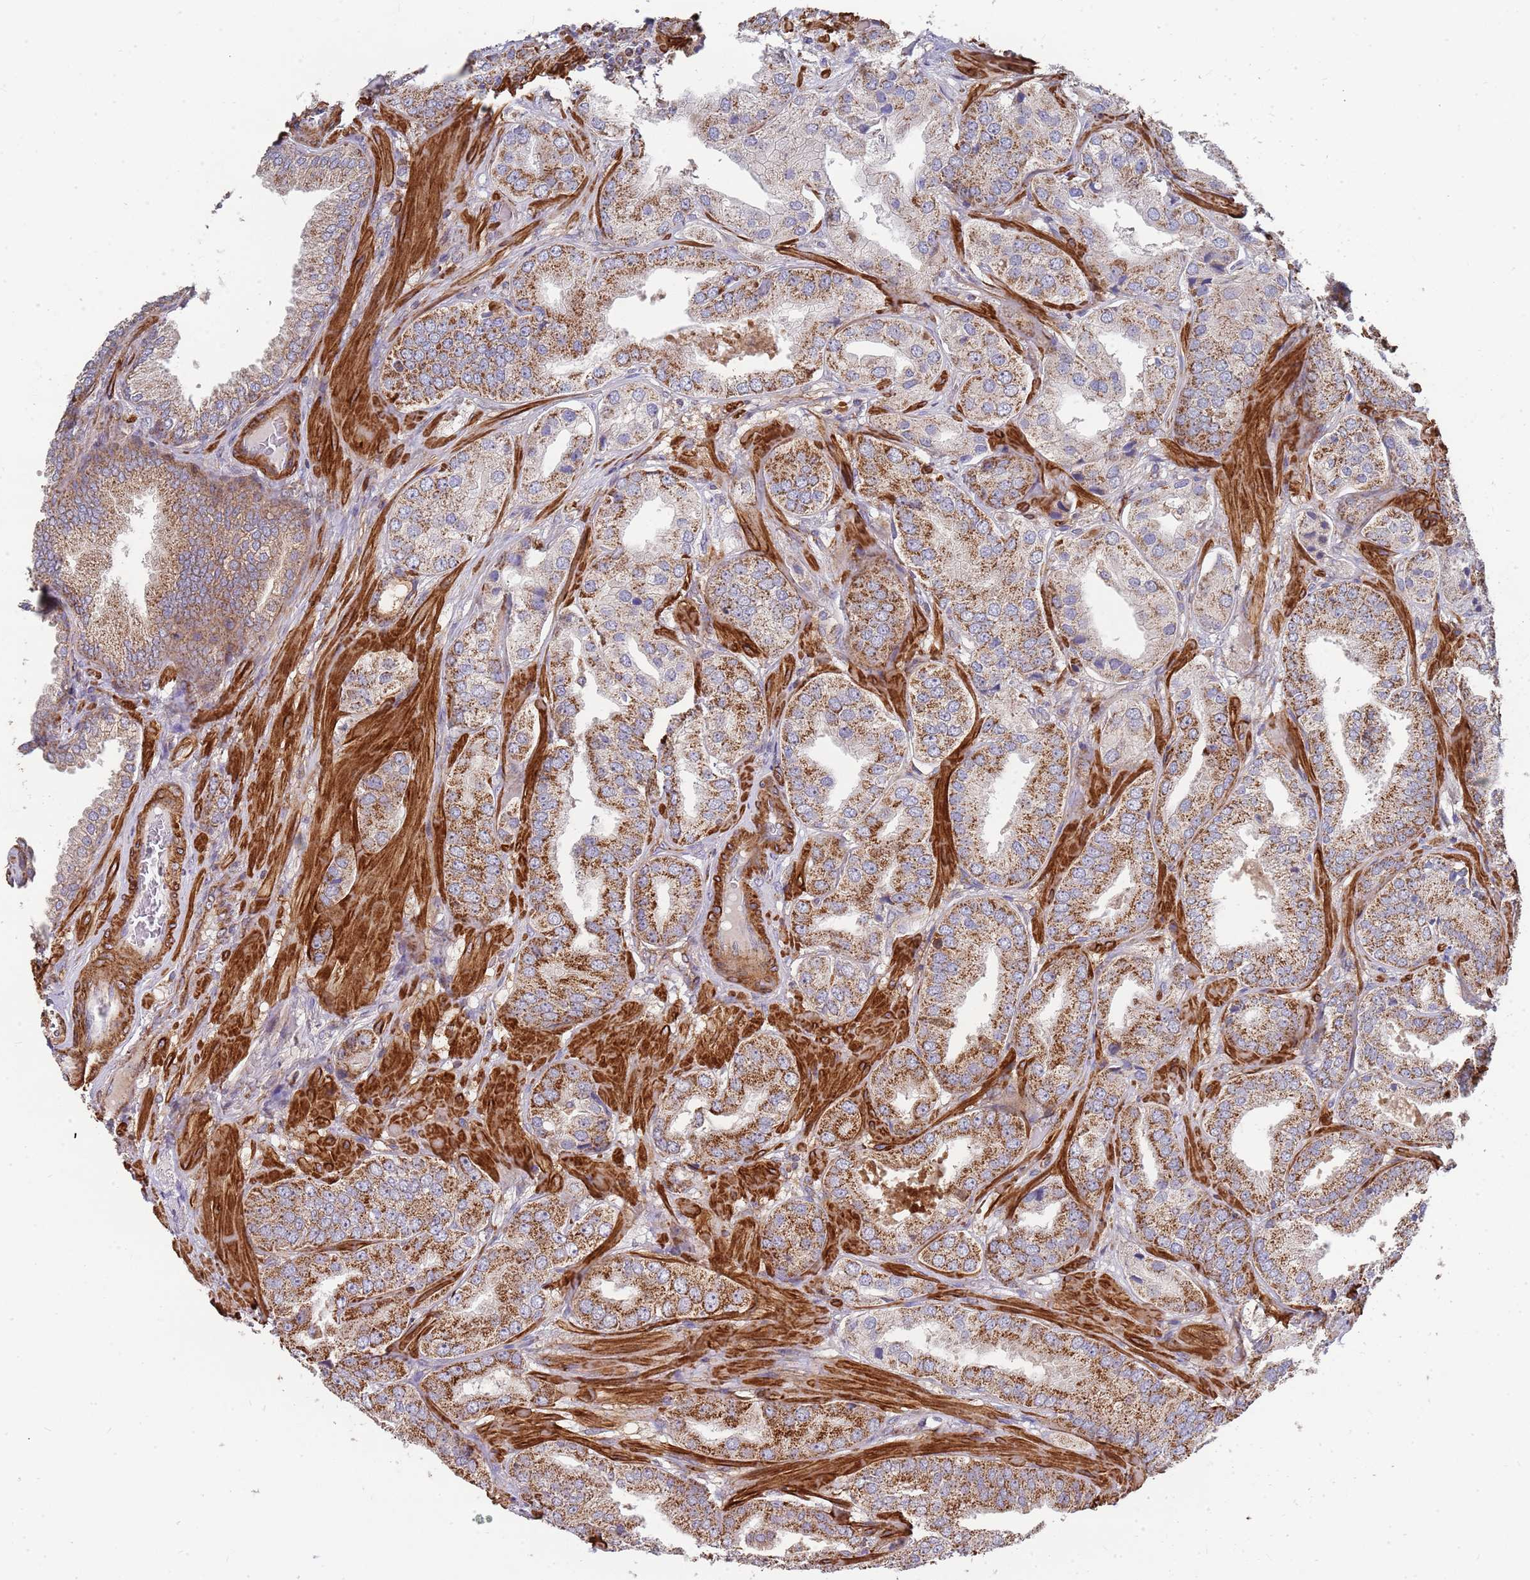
{"staining": {"intensity": "moderate", "quantity": ">75%", "location": "cytoplasmic/membranous"}, "tissue": "prostate cancer", "cell_type": "Tumor cells", "image_type": "cancer", "snomed": [{"axis": "morphology", "description": "Adenocarcinoma, High grade"}, {"axis": "topography", "description": "Prostate"}], "caption": "Protein staining reveals moderate cytoplasmic/membranous staining in about >75% of tumor cells in prostate cancer.", "gene": "WDFY3", "patient": {"sex": "male", "age": 63}}